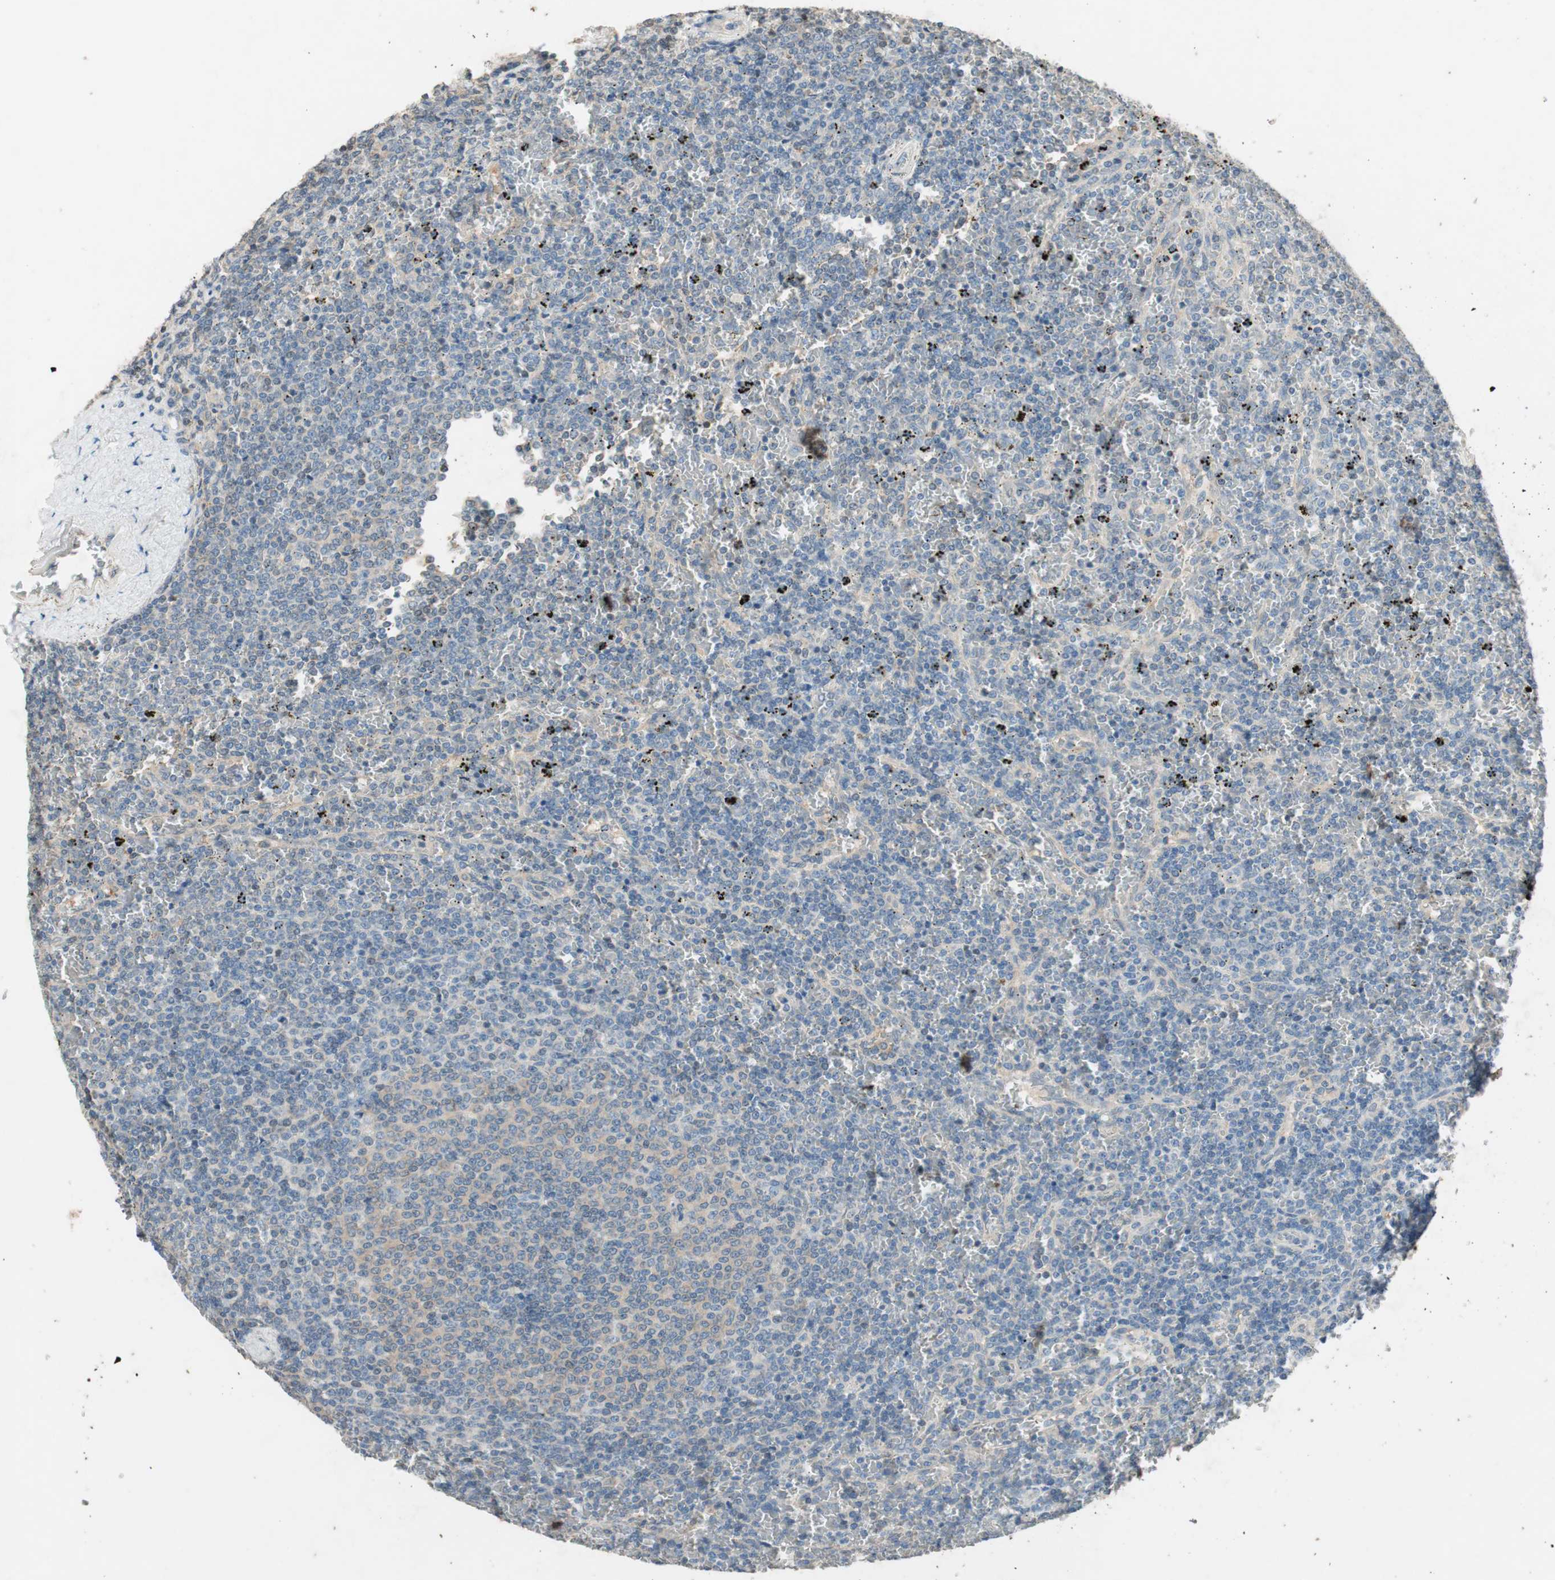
{"staining": {"intensity": "weak", "quantity": "<25%", "location": "cytoplasmic/membranous"}, "tissue": "lymphoma", "cell_type": "Tumor cells", "image_type": "cancer", "snomed": [{"axis": "morphology", "description": "Malignant lymphoma, non-Hodgkin's type, Low grade"}, {"axis": "topography", "description": "Spleen"}], "caption": "A high-resolution image shows IHC staining of lymphoma, which demonstrates no significant positivity in tumor cells.", "gene": "SERPINB5", "patient": {"sex": "female", "age": 77}}